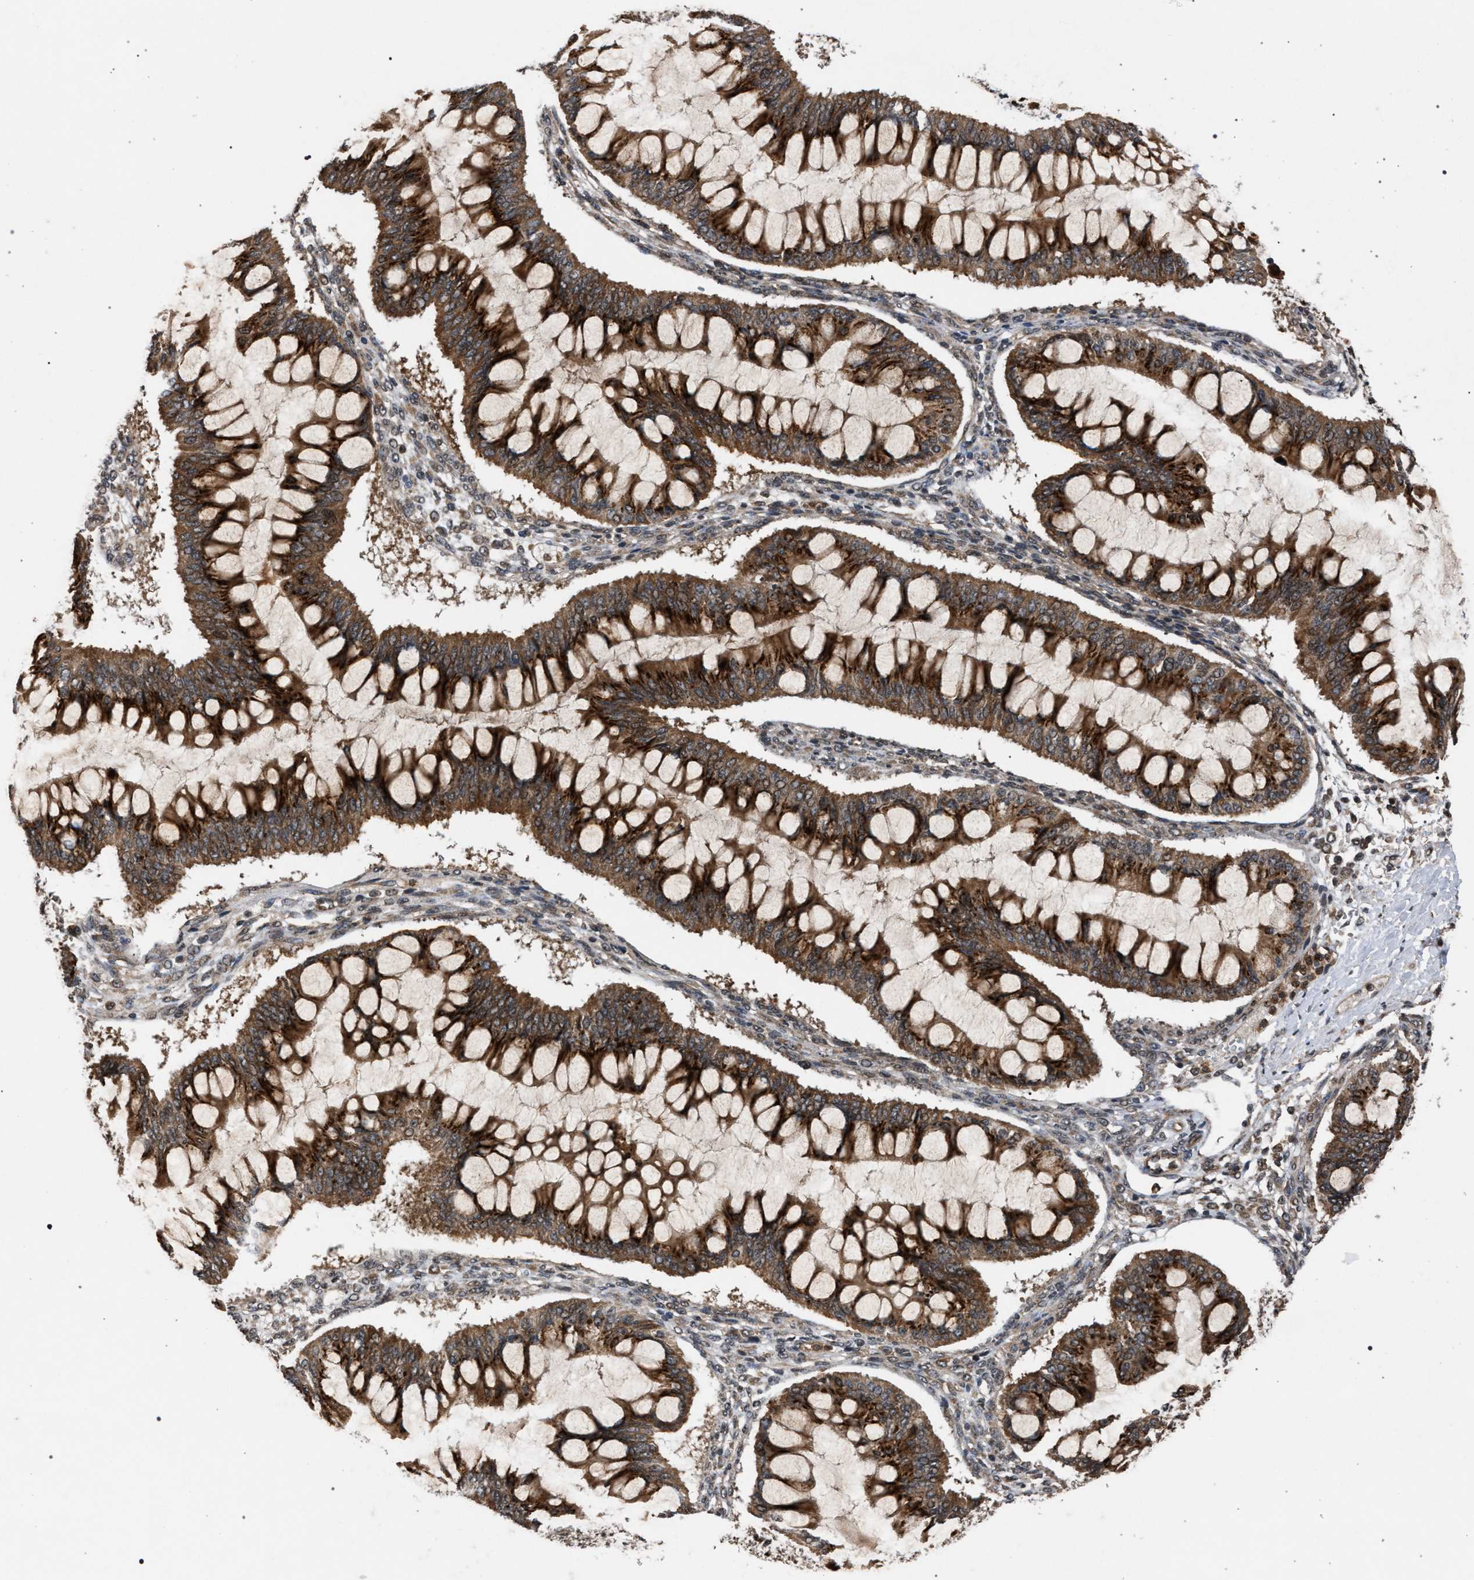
{"staining": {"intensity": "strong", "quantity": ">75%", "location": "cytoplasmic/membranous"}, "tissue": "ovarian cancer", "cell_type": "Tumor cells", "image_type": "cancer", "snomed": [{"axis": "morphology", "description": "Cystadenocarcinoma, mucinous, NOS"}, {"axis": "topography", "description": "Ovary"}], "caption": "Tumor cells show high levels of strong cytoplasmic/membranous staining in approximately >75% of cells in human mucinous cystadenocarcinoma (ovarian). (IHC, brightfield microscopy, high magnification).", "gene": "IRAK4", "patient": {"sex": "female", "age": 73}}